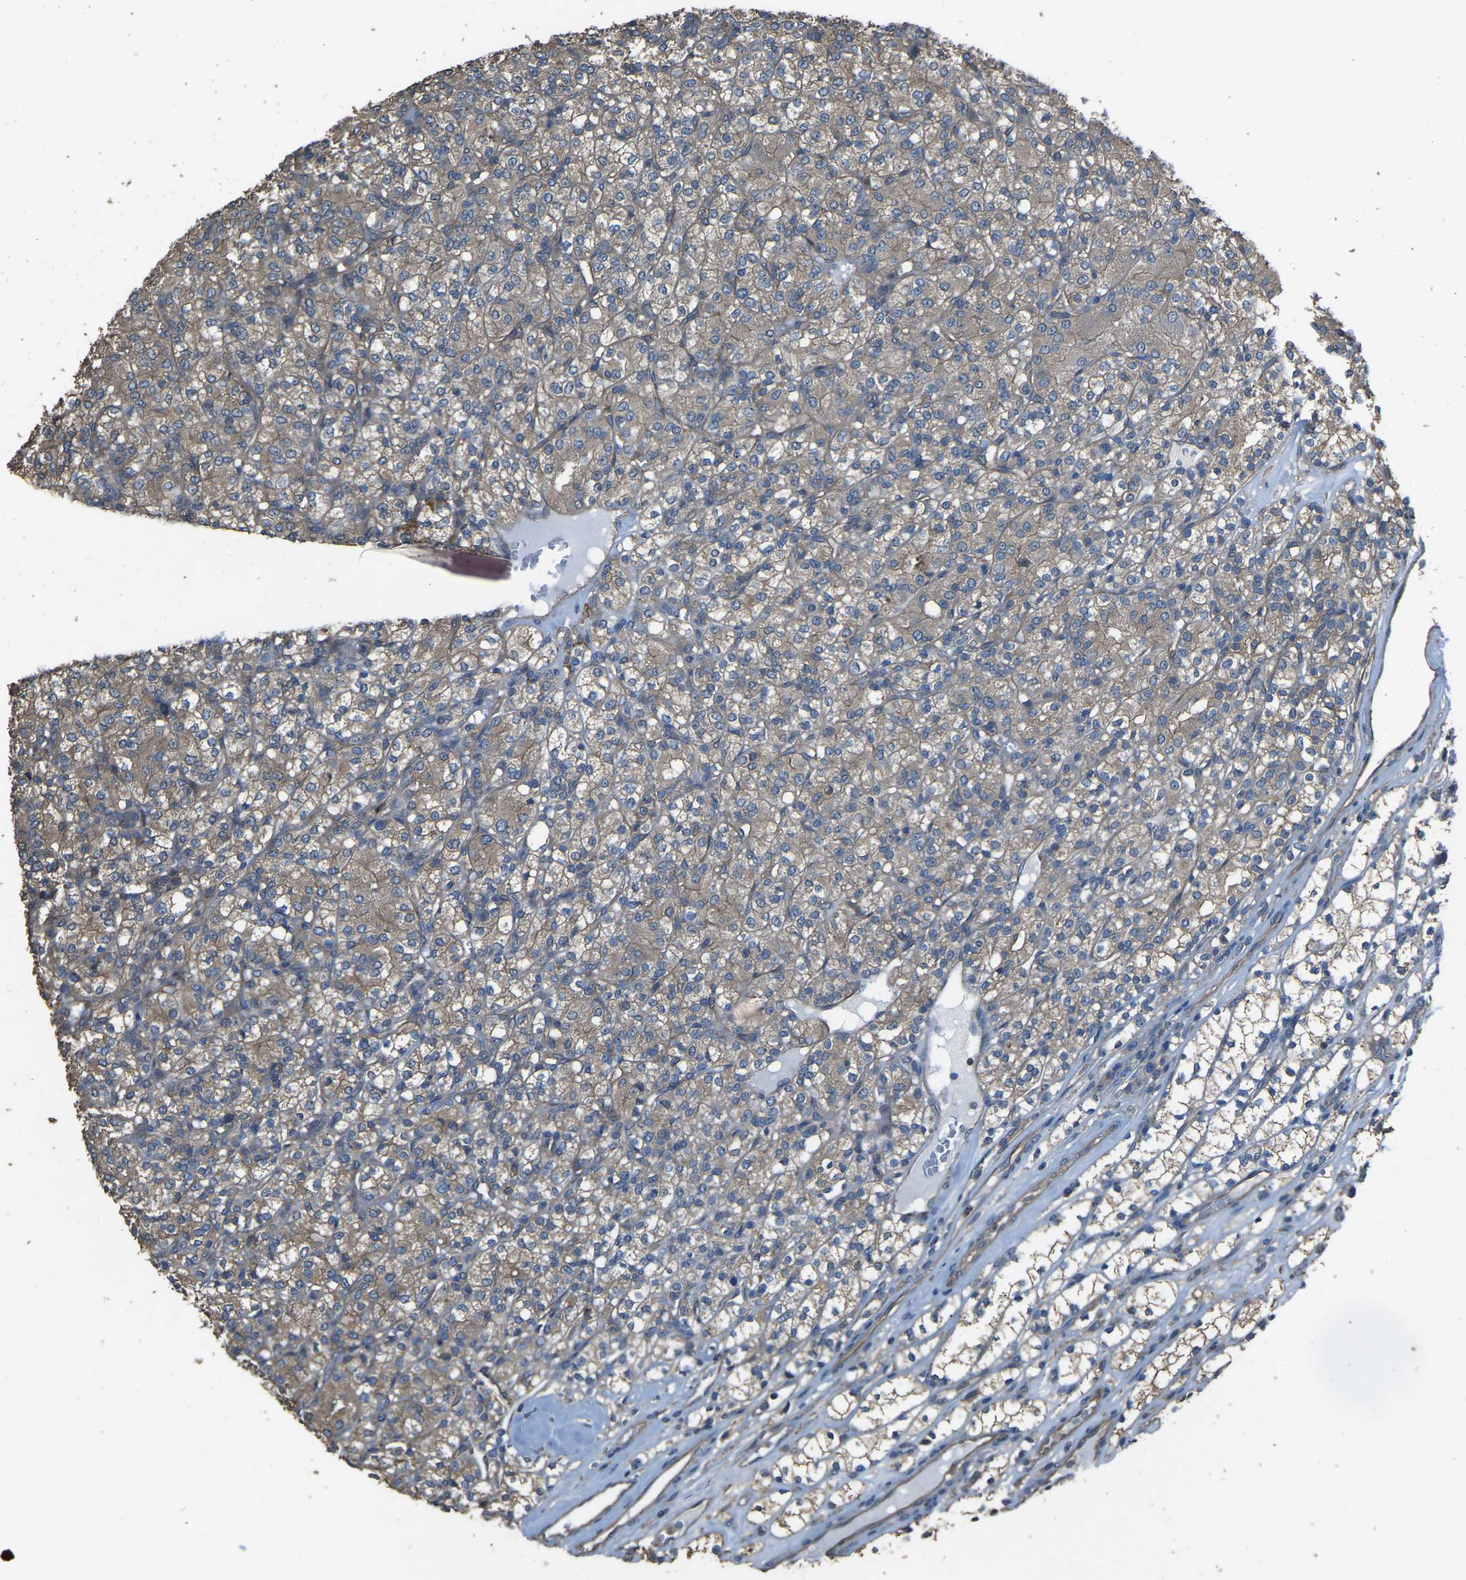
{"staining": {"intensity": "weak", "quantity": "25%-75%", "location": "cytoplasmic/membranous"}, "tissue": "renal cancer", "cell_type": "Tumor cells", "image_type": "cancer", "snomed": [{"axis": "morphology", "description": "Adenocarcinoma, NOS"}, {"axis": "topography", "description": "Kidney"}], "caption": "A histopathology image of renal cancer stained for a protein shows weak cytoplasmic/membranous brown staining in tumor cells. The staining is performed using DAB (3,3'-diaminobenzidine) brown chromogen to label protein expression. The nuclei are counter-stained blue using hematoxylin.", "gene": "SLC4A2", "patient": {"sex": "male", "age": 77}}